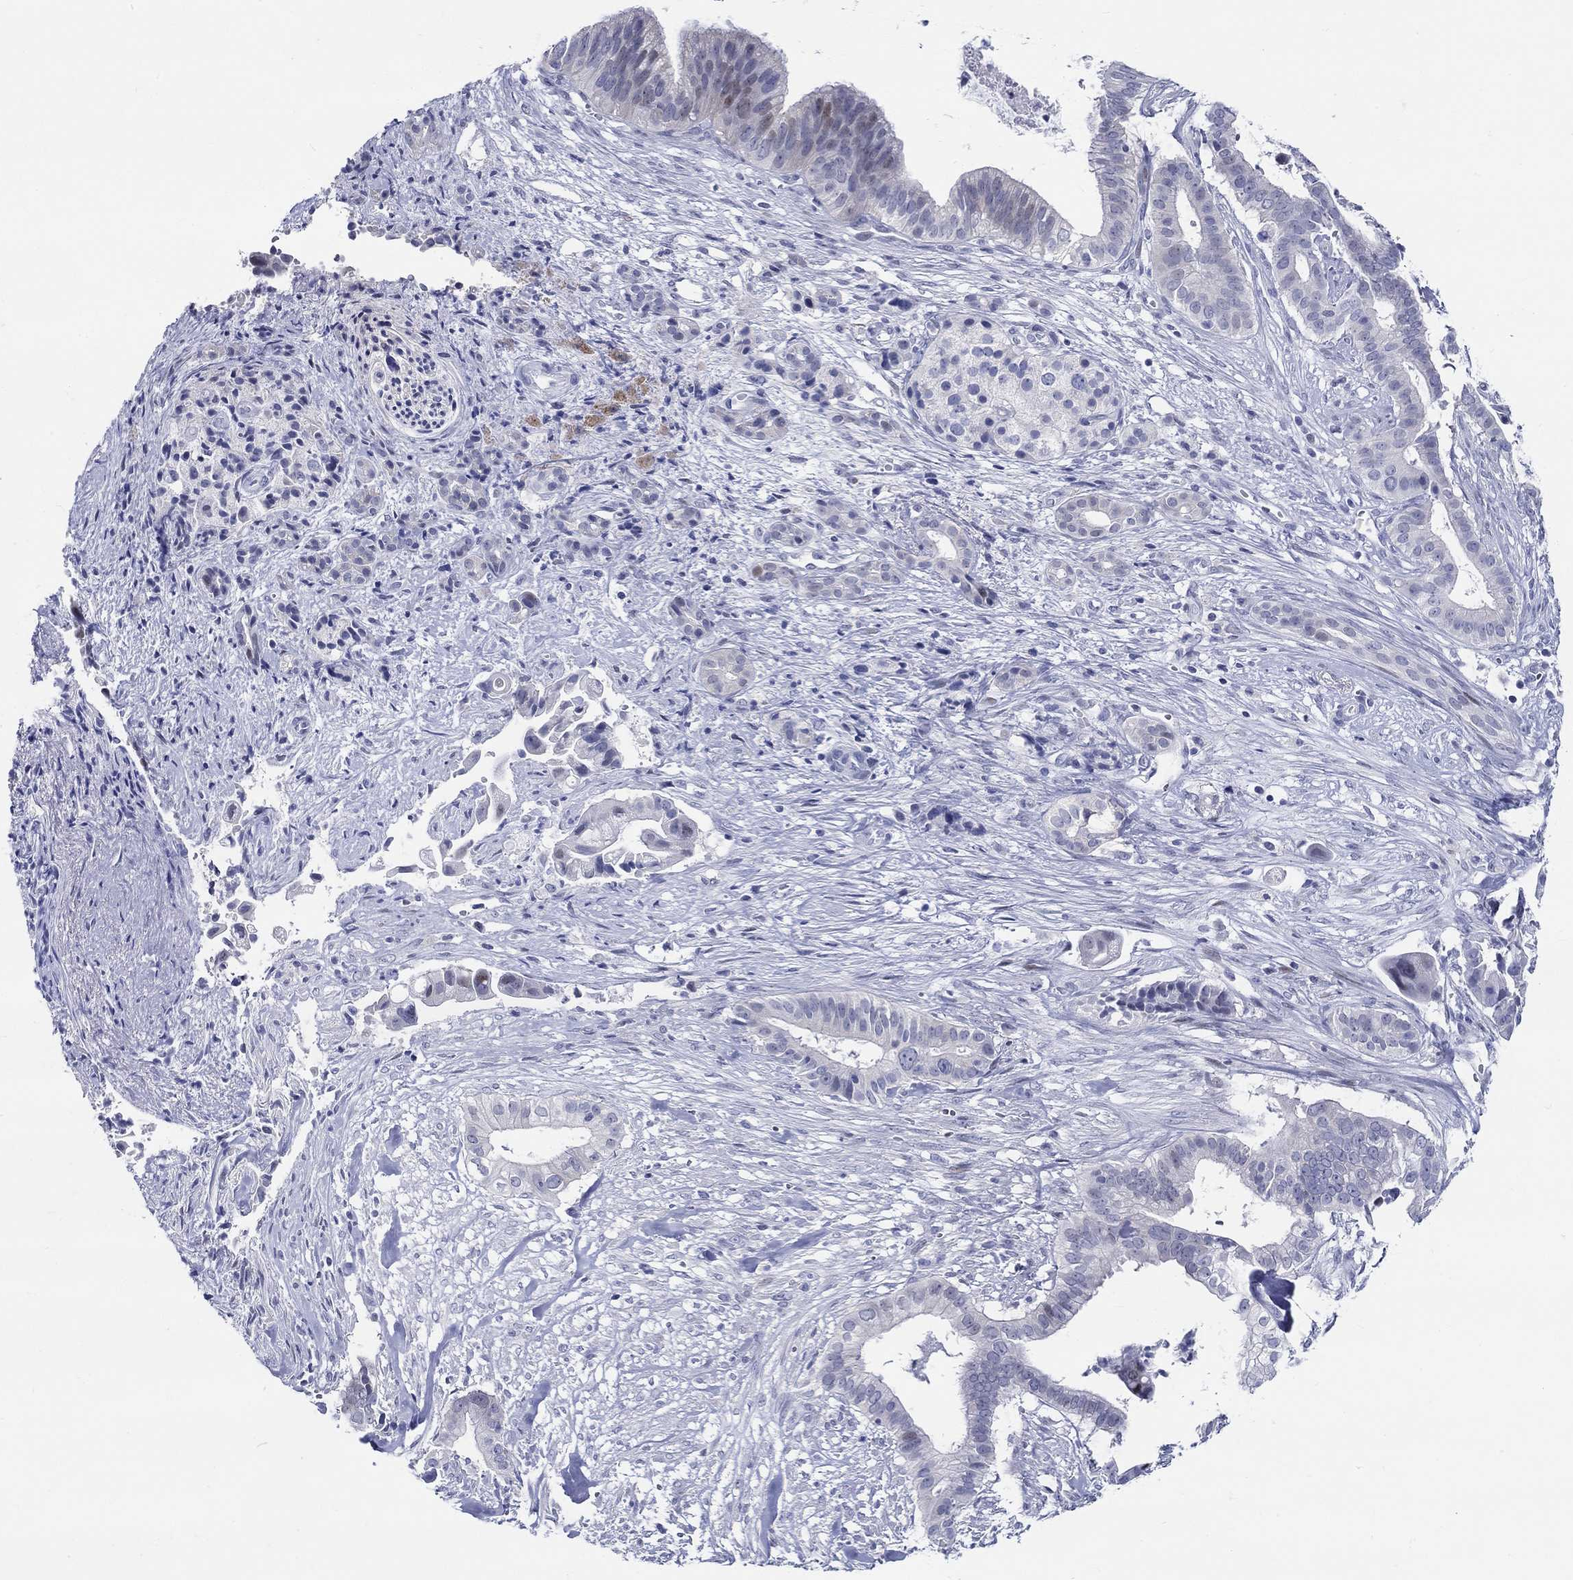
{"staining": {"intensity": "negative", "quantity": "none", "location": "none"}, "tissue": "pancreatic cancer", "cell_type": "Tumor cells", "image_type": "cancer", "snomed": [{"axis": "morphology", "description": "Adenocarcinoma, NOS"}, {"axis": "topography", "description": "Pancreas"}], "caption": "This is a image of IHC staining of adenocarcinoma (pancreatic), which shows no expression in tumor cells.", "gene": "CRYGS", "patient": {"sex": "male", "age": 61}}